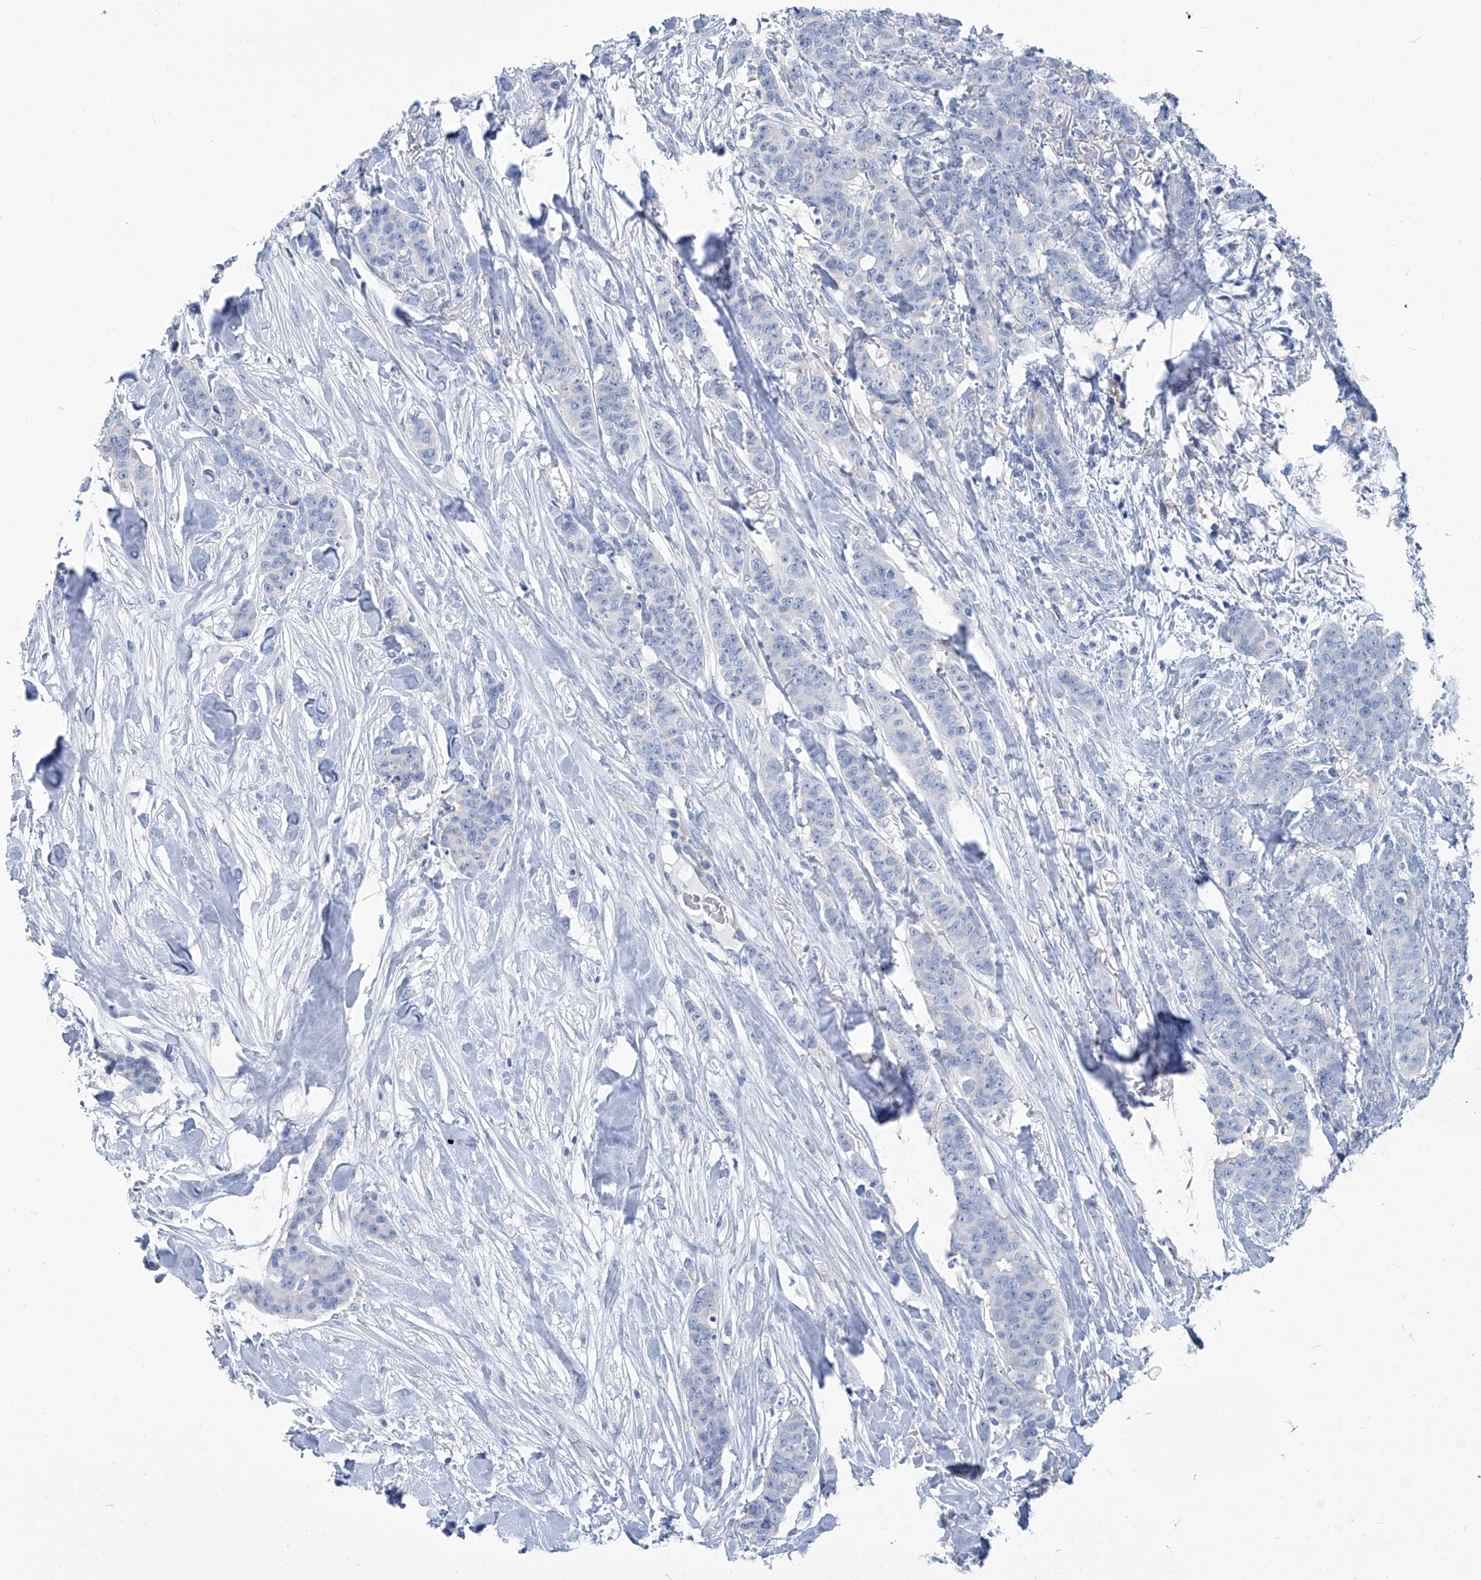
{"staining": {"intensity": "negative", "quantity": "none", "location": "none"}, "tissue": "breast cancer", "cell_type": "Tumor cells", "image_type": "cancer", "snomed": [{"axis": "morphology", "description": "Duct carcinoma"}, {"axis": "topography", "description": "Breast"}], "caption": "Immunohistochemistry (IHC) photomicrograph of neoplastic tissue: human intraductal carcinoma (breast) stained with DAB (3,3'-diaminobenzidine) reveals no significant protein expression in tumor cells.", "gene": "PFKL", "patient": {"sex": "female", "age": 40}}